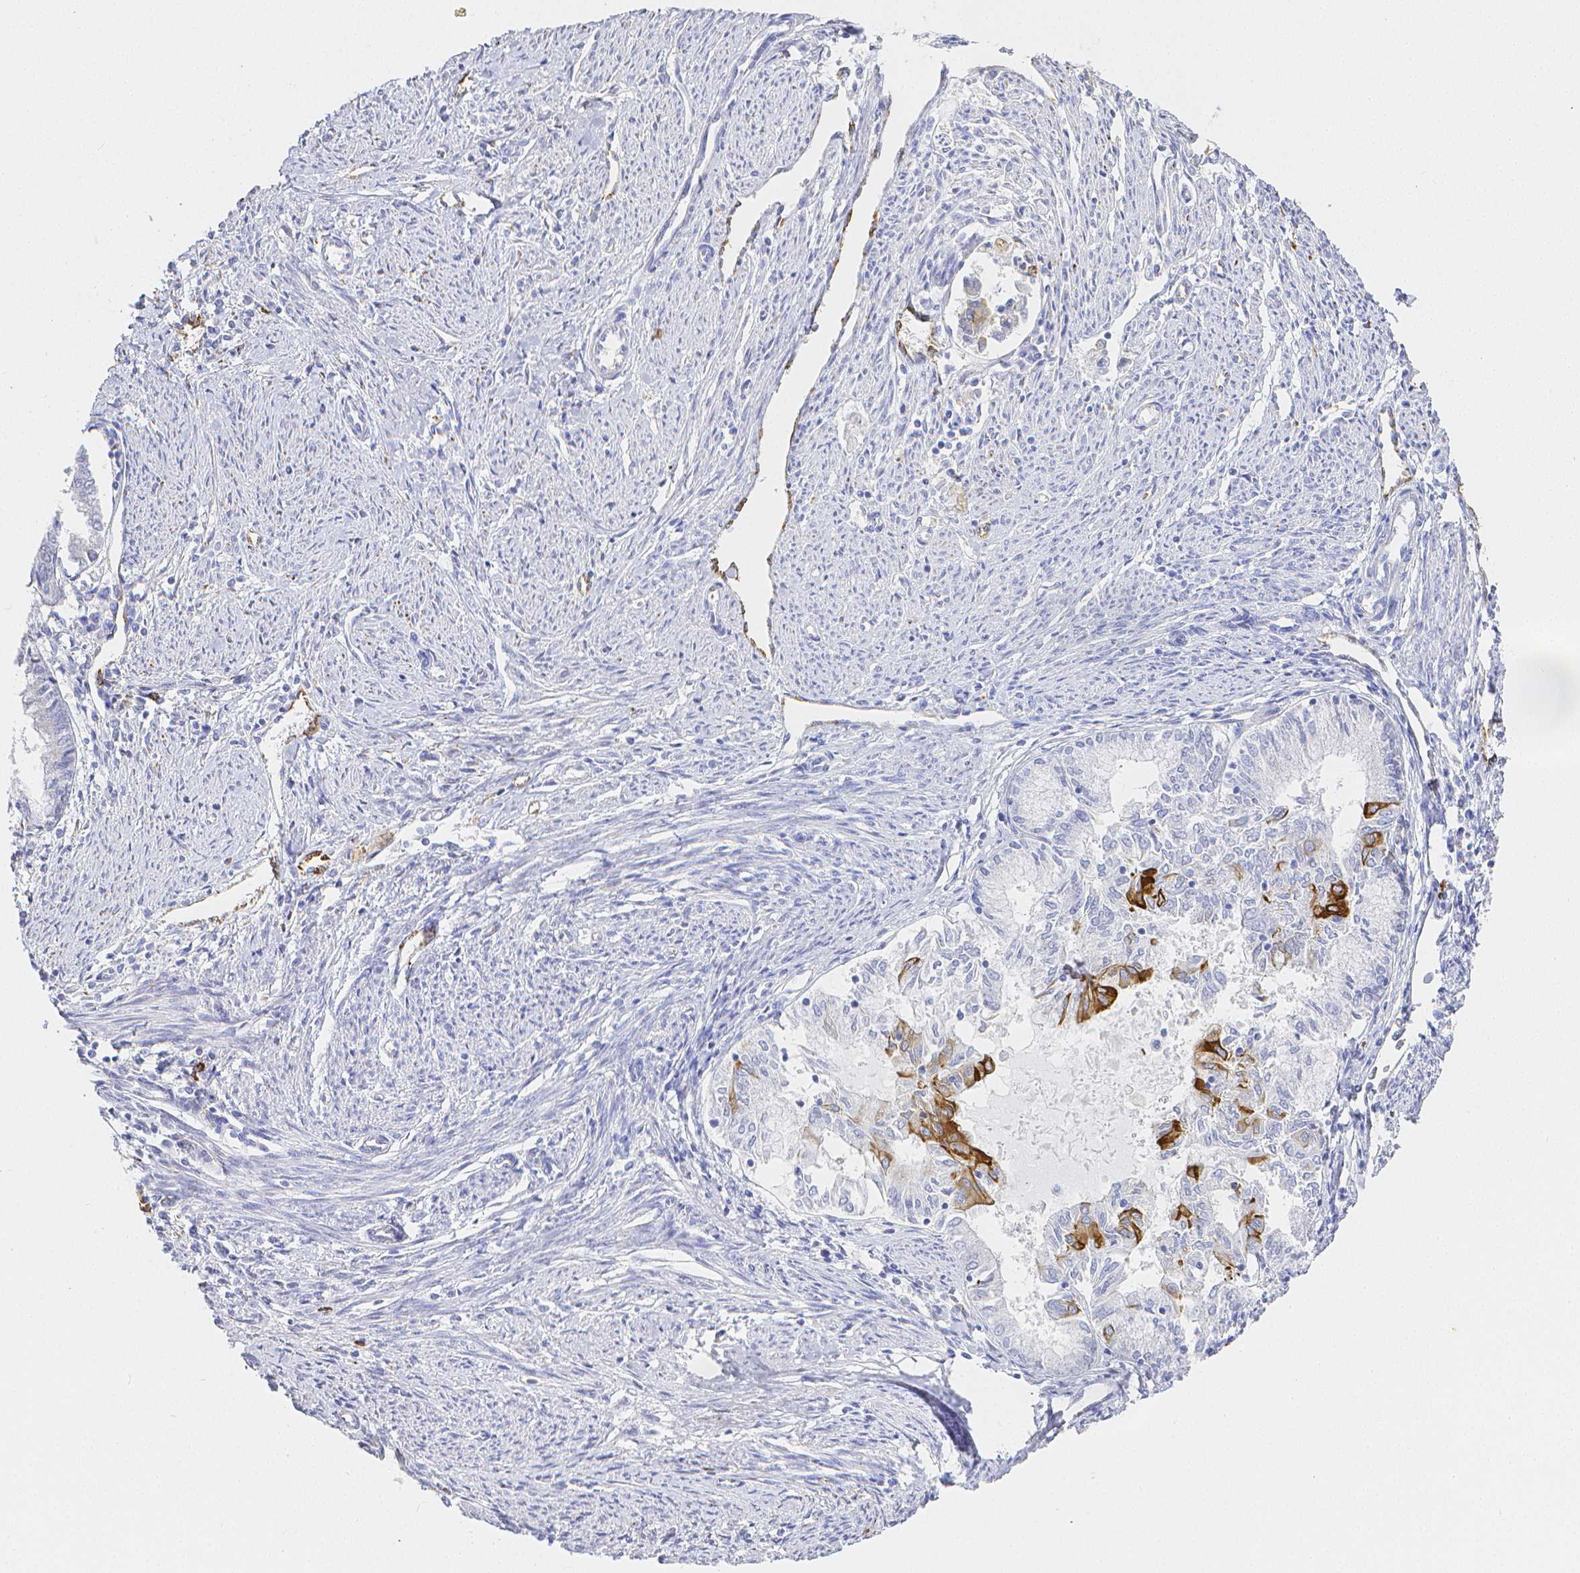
{"staining": {"intensity": "strong", "quantity": "<25%", "location": "cytoplasmic/membranous"}, "tissue": "endometrial cancer", "cell_type": "Tumor cells", "image_type": "cancer", "snomed": [{"axis": "morphology", "description": "Adenocarcinoma, NOS"}, {"axis": "topography", "description": "Endometrium"}], "caption": "Immunohistochemical staining of human endometrial cancer (adenocarcinoma) displays strong cytoplasmic/membranous protein positivity in approximately <25% of tumor cells.", "gene": "SMURF1", "patient": {"sex": "female", "age": 79}}